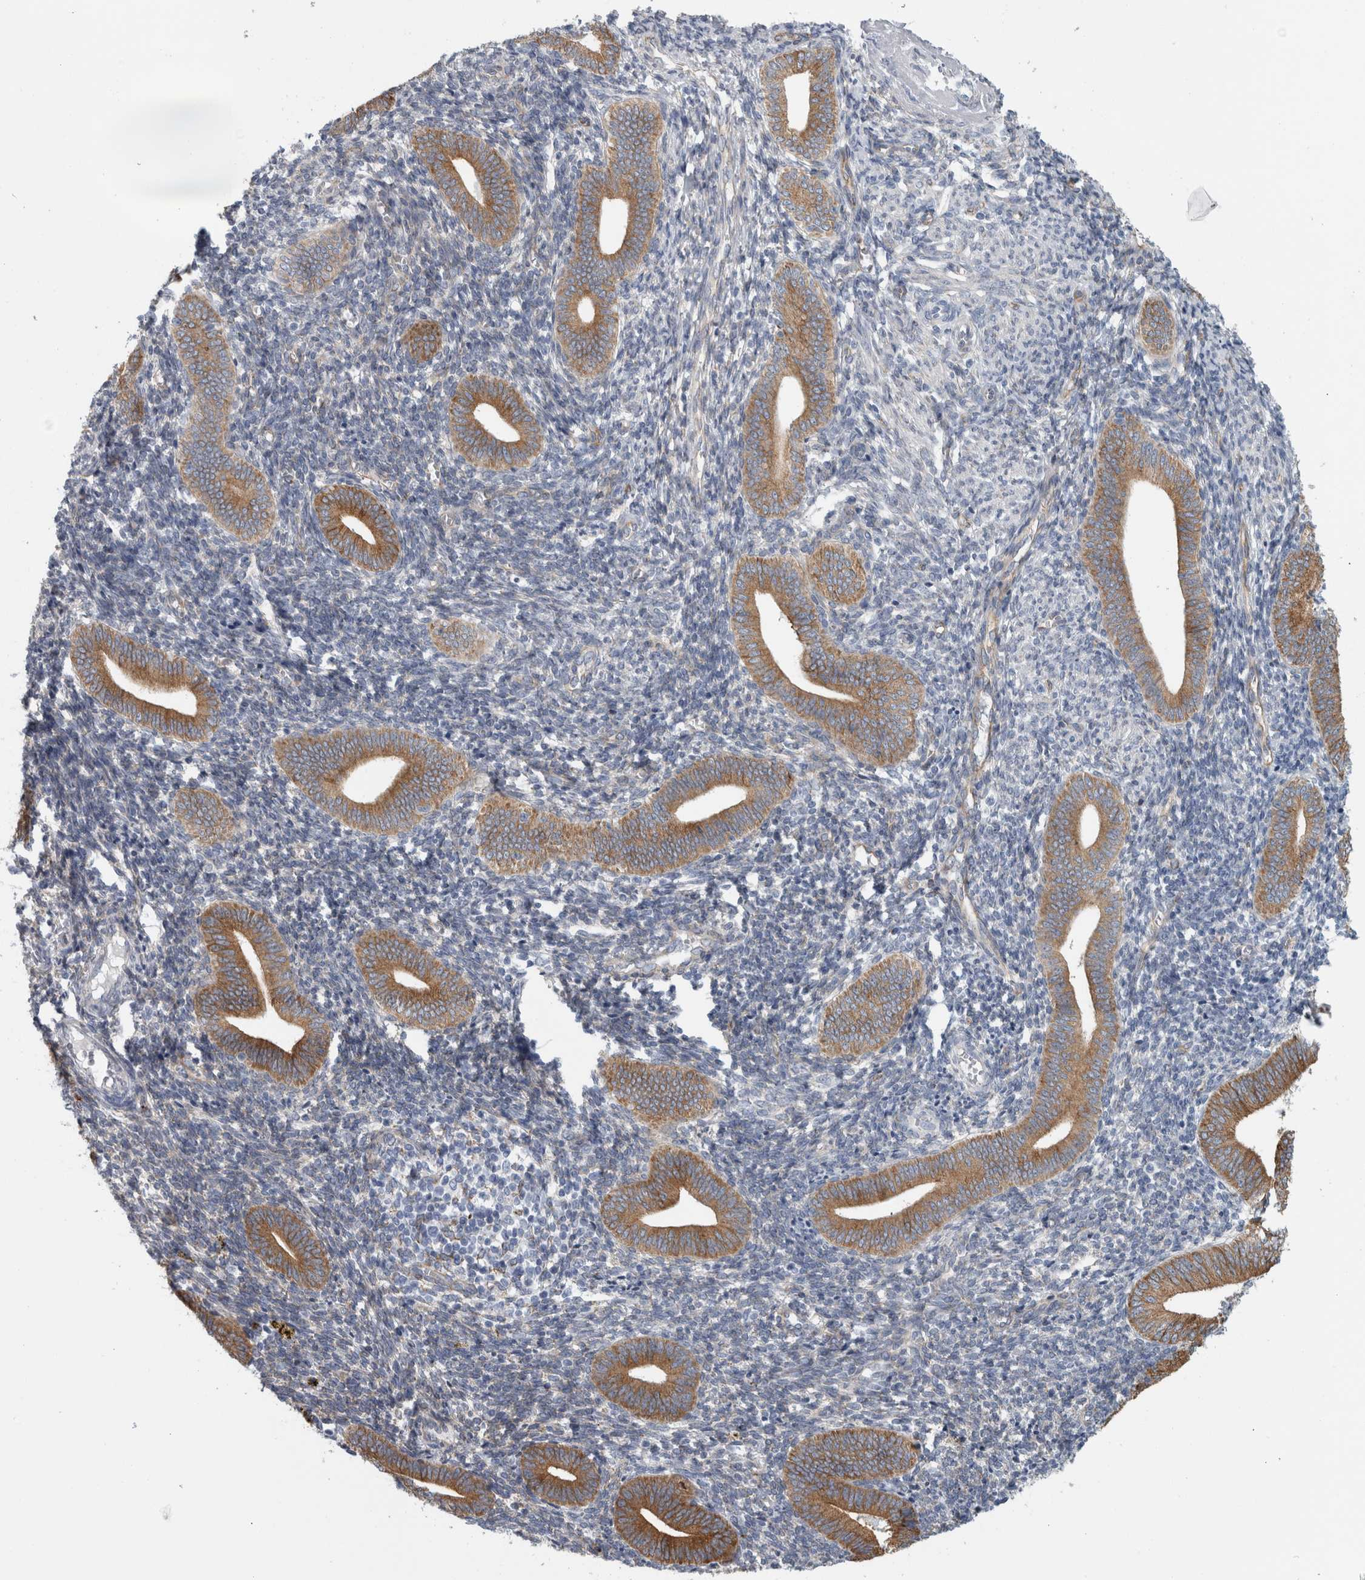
{"staining": {"intensity": "weak", "quantity": "<25%", "location": "cytoplasmic/membranous"}, "tissue": "endometrium", "cell_type": "Cells in endometrial stroma", "image_type": "normal", "snomed": [{"axis": "morphology", "description": "Normal tissue, NOS"}, {"axis": "topography", "description": "Uterus"}, {"axis": "topography", "description": "Endometrium"}], "caption": "This is an immunohistochemistry photomicrograph of unremarkable human endometrium. There is no positivity in cells in endometrial stroma.", "gene": "B3GNT3", "patient": {"sex": "female", "age": 33}}